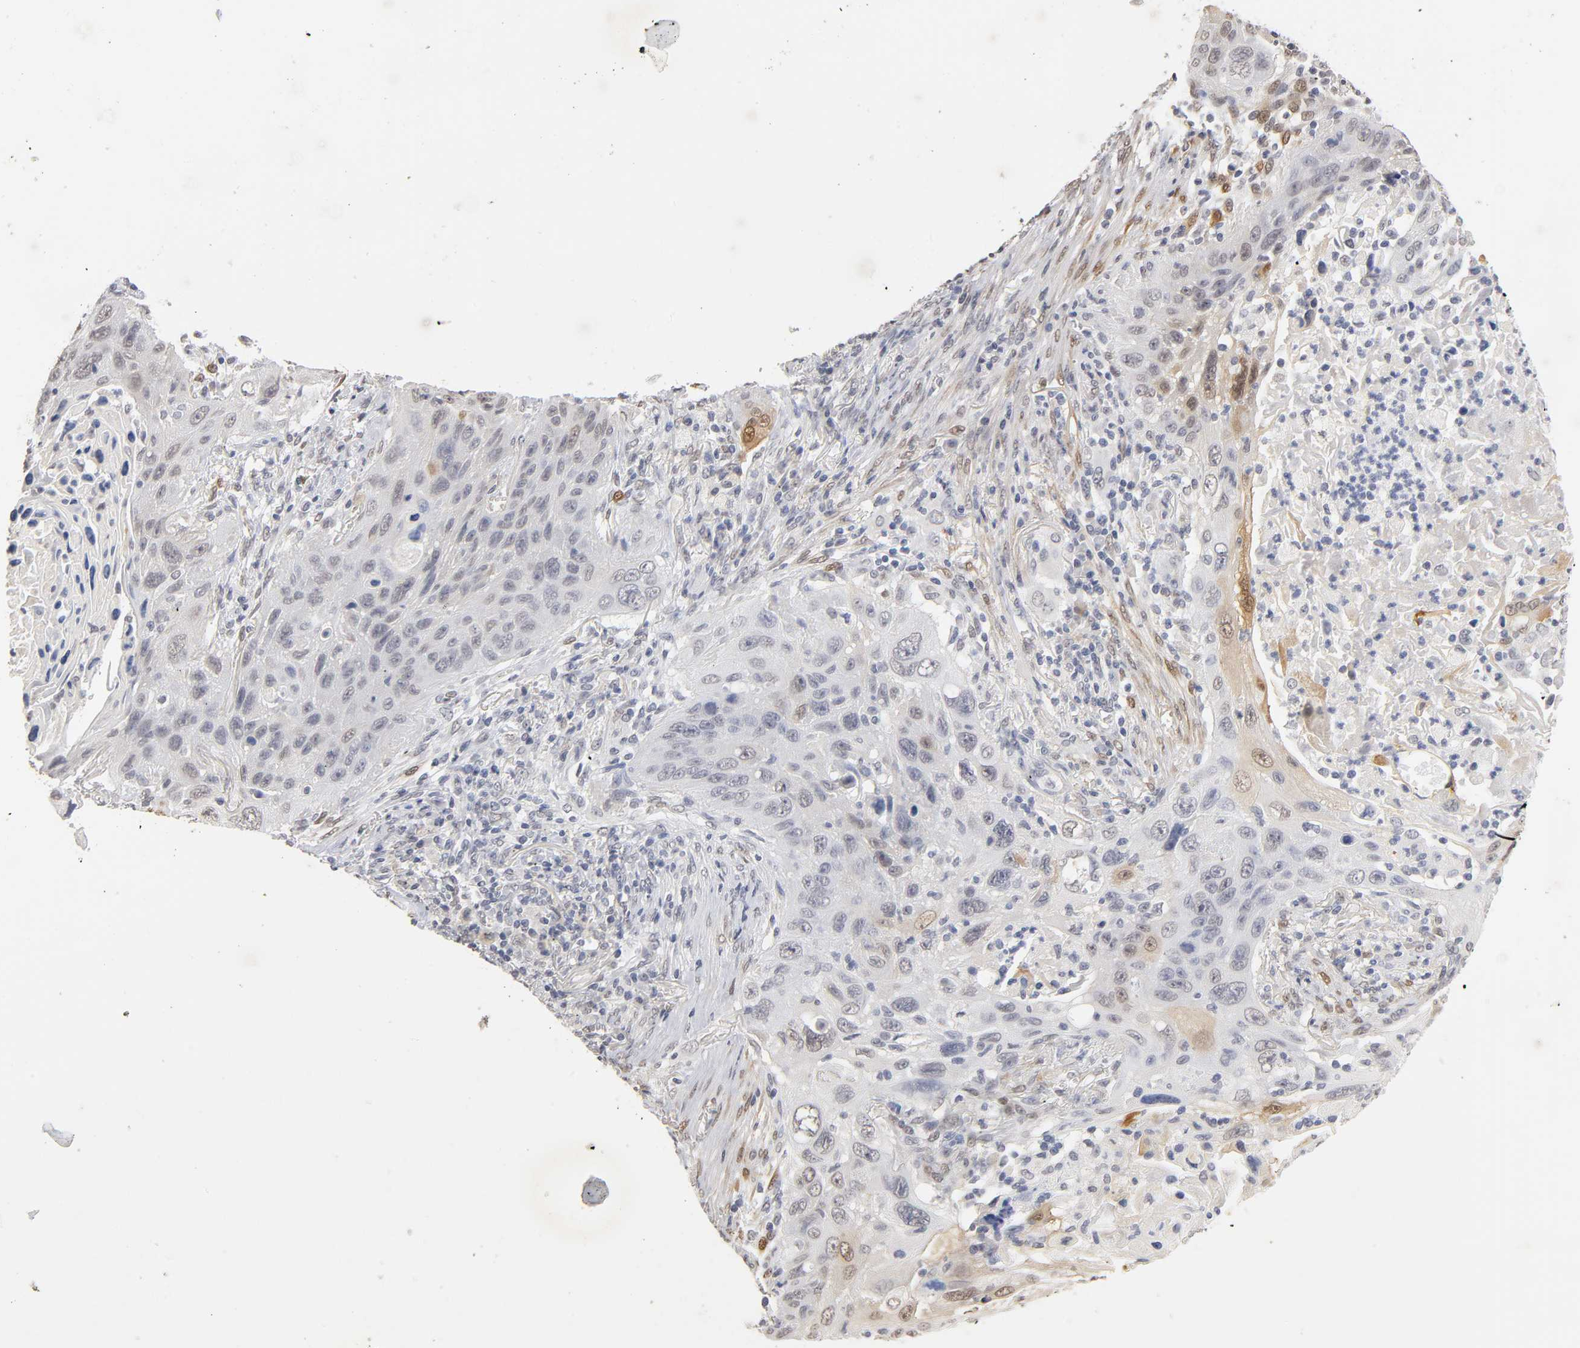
{"staining": {"intensity": "weak", "quantity": "25%-75%", "location": "cytoplasmic/membranous,nuclear"}, "tissue": "lung cancer", "cell_type": "Tumor cells", "image_type": "cancer", "snomed": [{"axis": "morphology", "description": "Squamous cell carcinoma, NOS"}, {"axis": "topography", "description": "Lung"}], "caption": "Immunohistochemistry staining of lung squamous cell carcinoma, which shows low levels of weak cytoplasmic/membranous and nuclear expression in about 25%-75% of tumor cells indicating weak cytoplasmic/membranous and nuclear protein expression. The staining was performed using DAB (brown) for protein detection and nuclei were counterstained in hematoxylin (blue).", "gene": "CRABP2", "patient": {"sex": "female", "age": 67}}